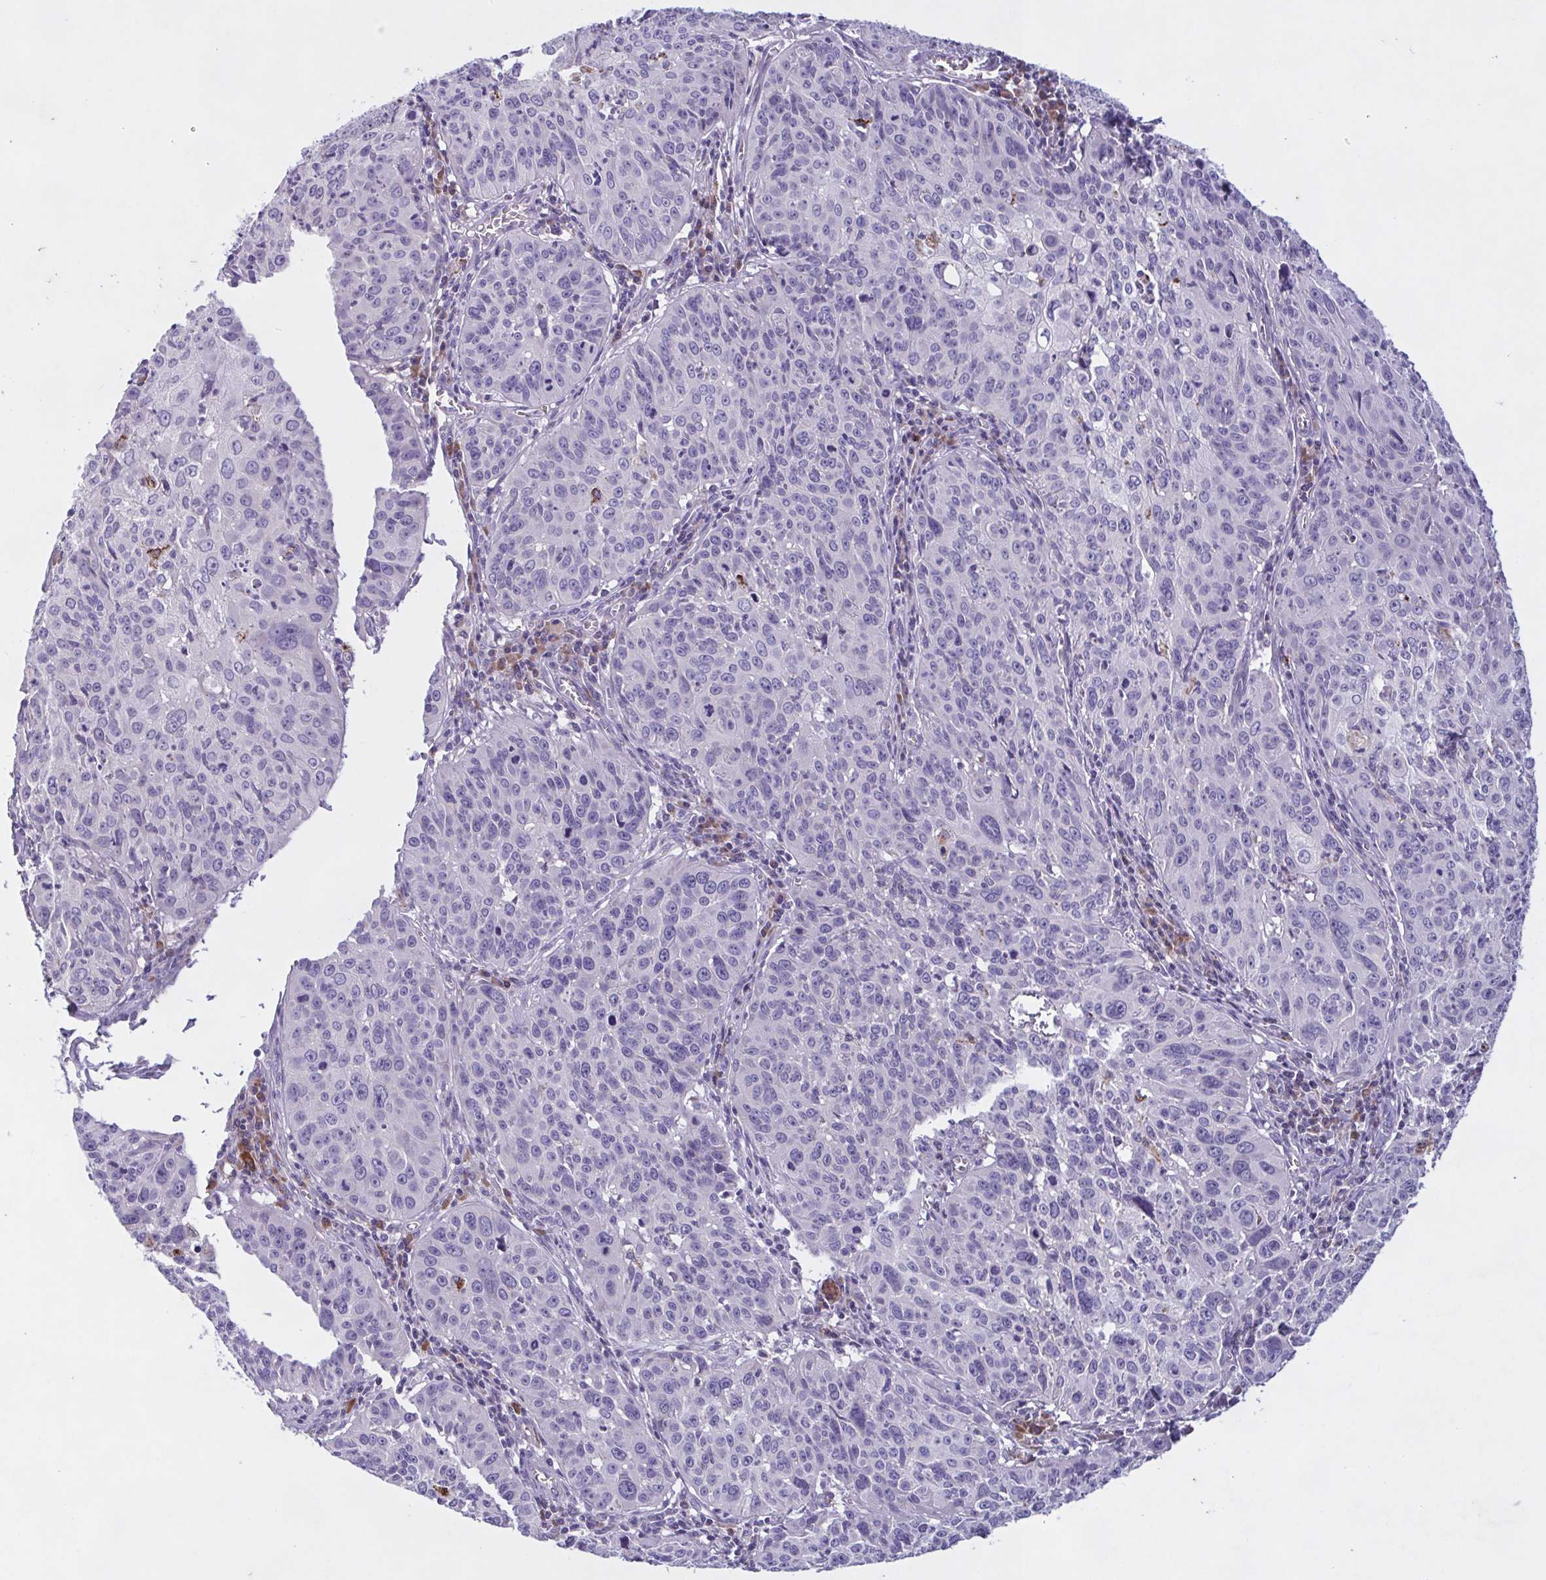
{"staining": {"intensity": "negative", "quantity": "none", "location": "none"}, "tissue": "cervical cancer", "cell_type": "Tumor cells", "image_type": "cancer", "snomed": [{"axis": "morphology", "description": "Squamous cell carcinoma, NOS"}, {"axis": "topography", "description": "Cervix"}], "caption": "This is an immunohistochemistry (IHC) photomicrograph of human squamous cell carcinoma (cervical). There is no staining in tumor cells.", "gene": "F13B", "patient": {"sex": "female", "age": 31}}